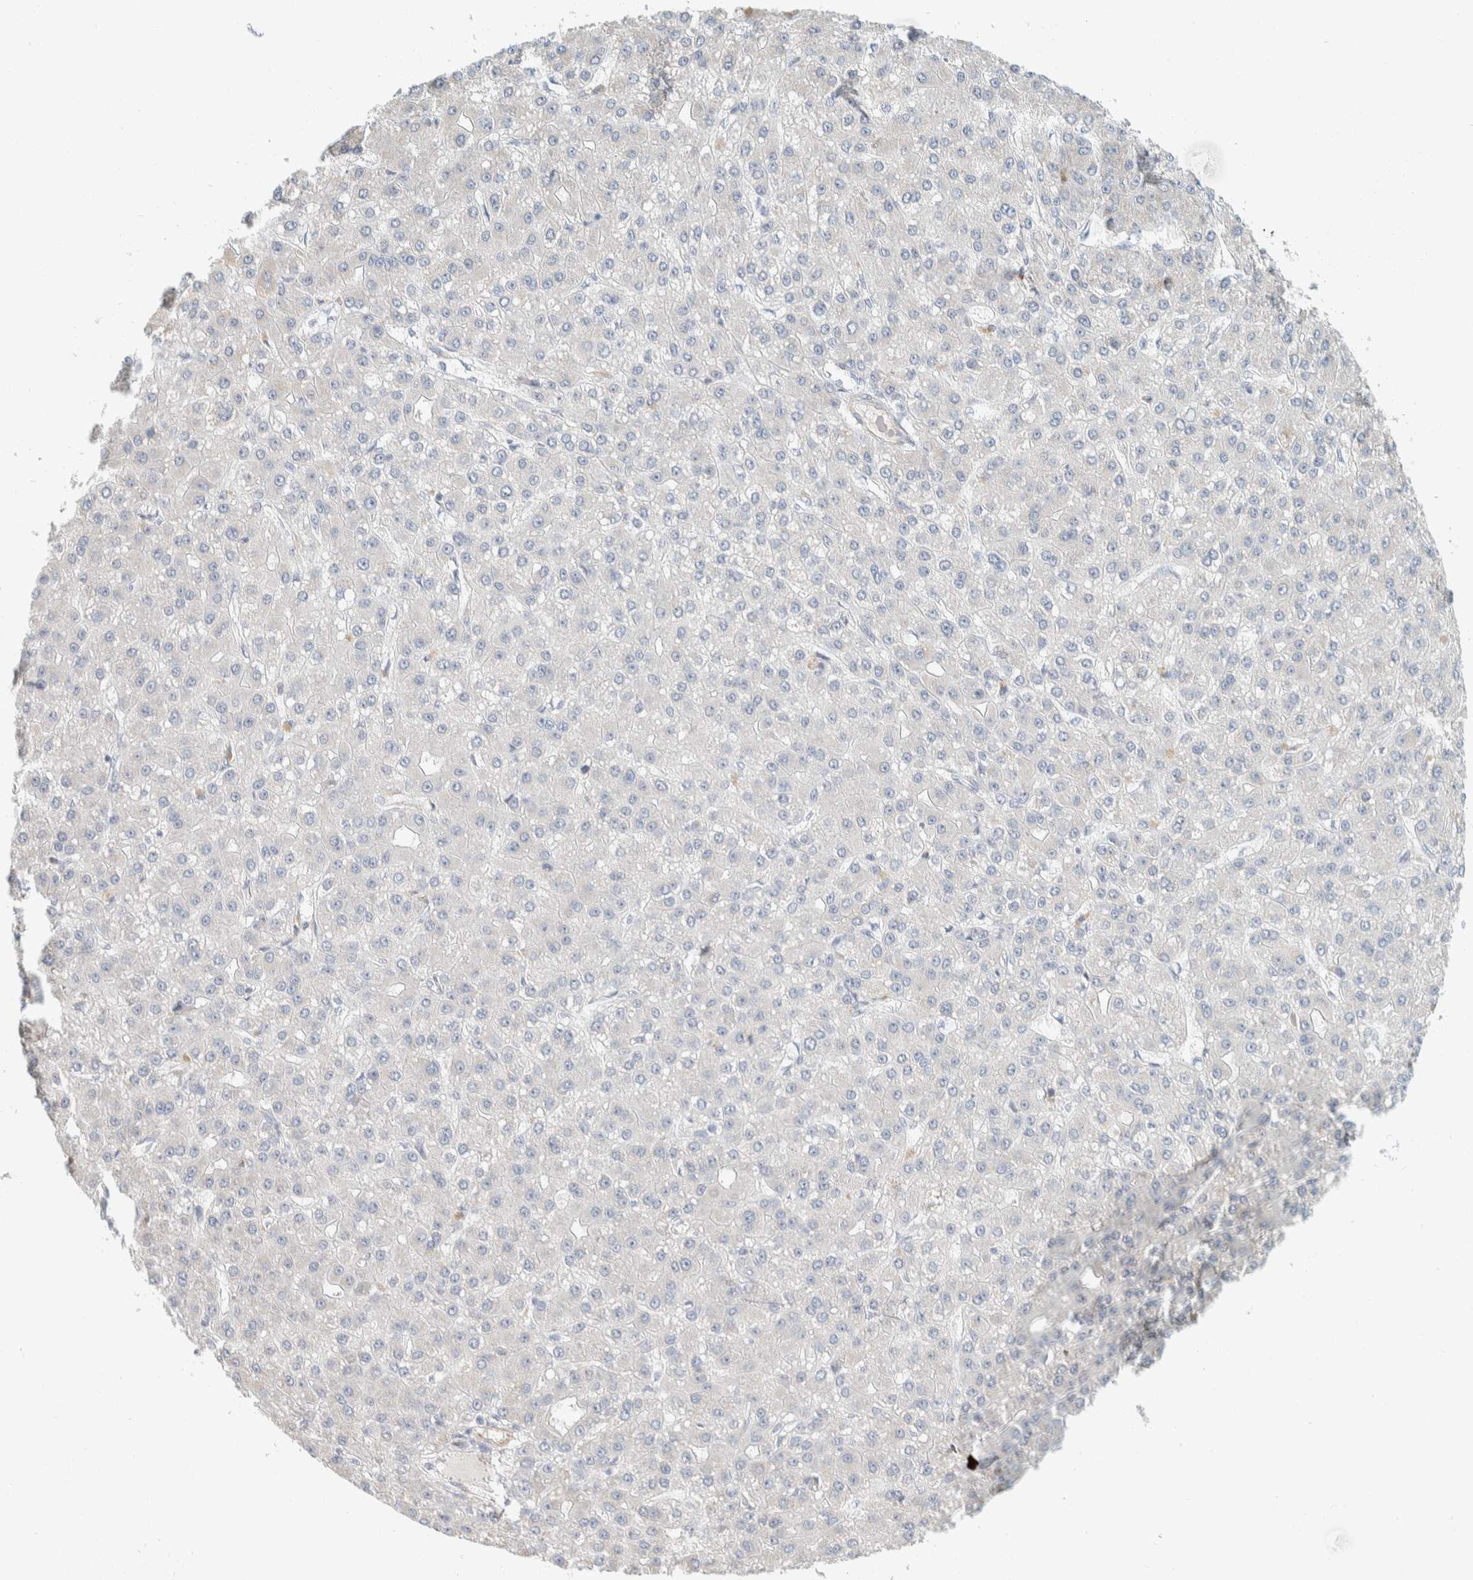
{"staining": {"intensity": "negative", "quantity": "none", "location": "none"}, "tissue": "liver cancer", "cell_type": "Tumor cells", "image_type": "cancer", "snomed": [{"axis": "morphology", "description": "Carcinoma, Hepatocellular, NOS"}, {"axis": "topography", "description": "Liver"}], "caption": "Tumor cells are negative for brown protein staining in liver cancer.", "gene": "CDR2", "patient": {"sex": "male", "age": 67}}